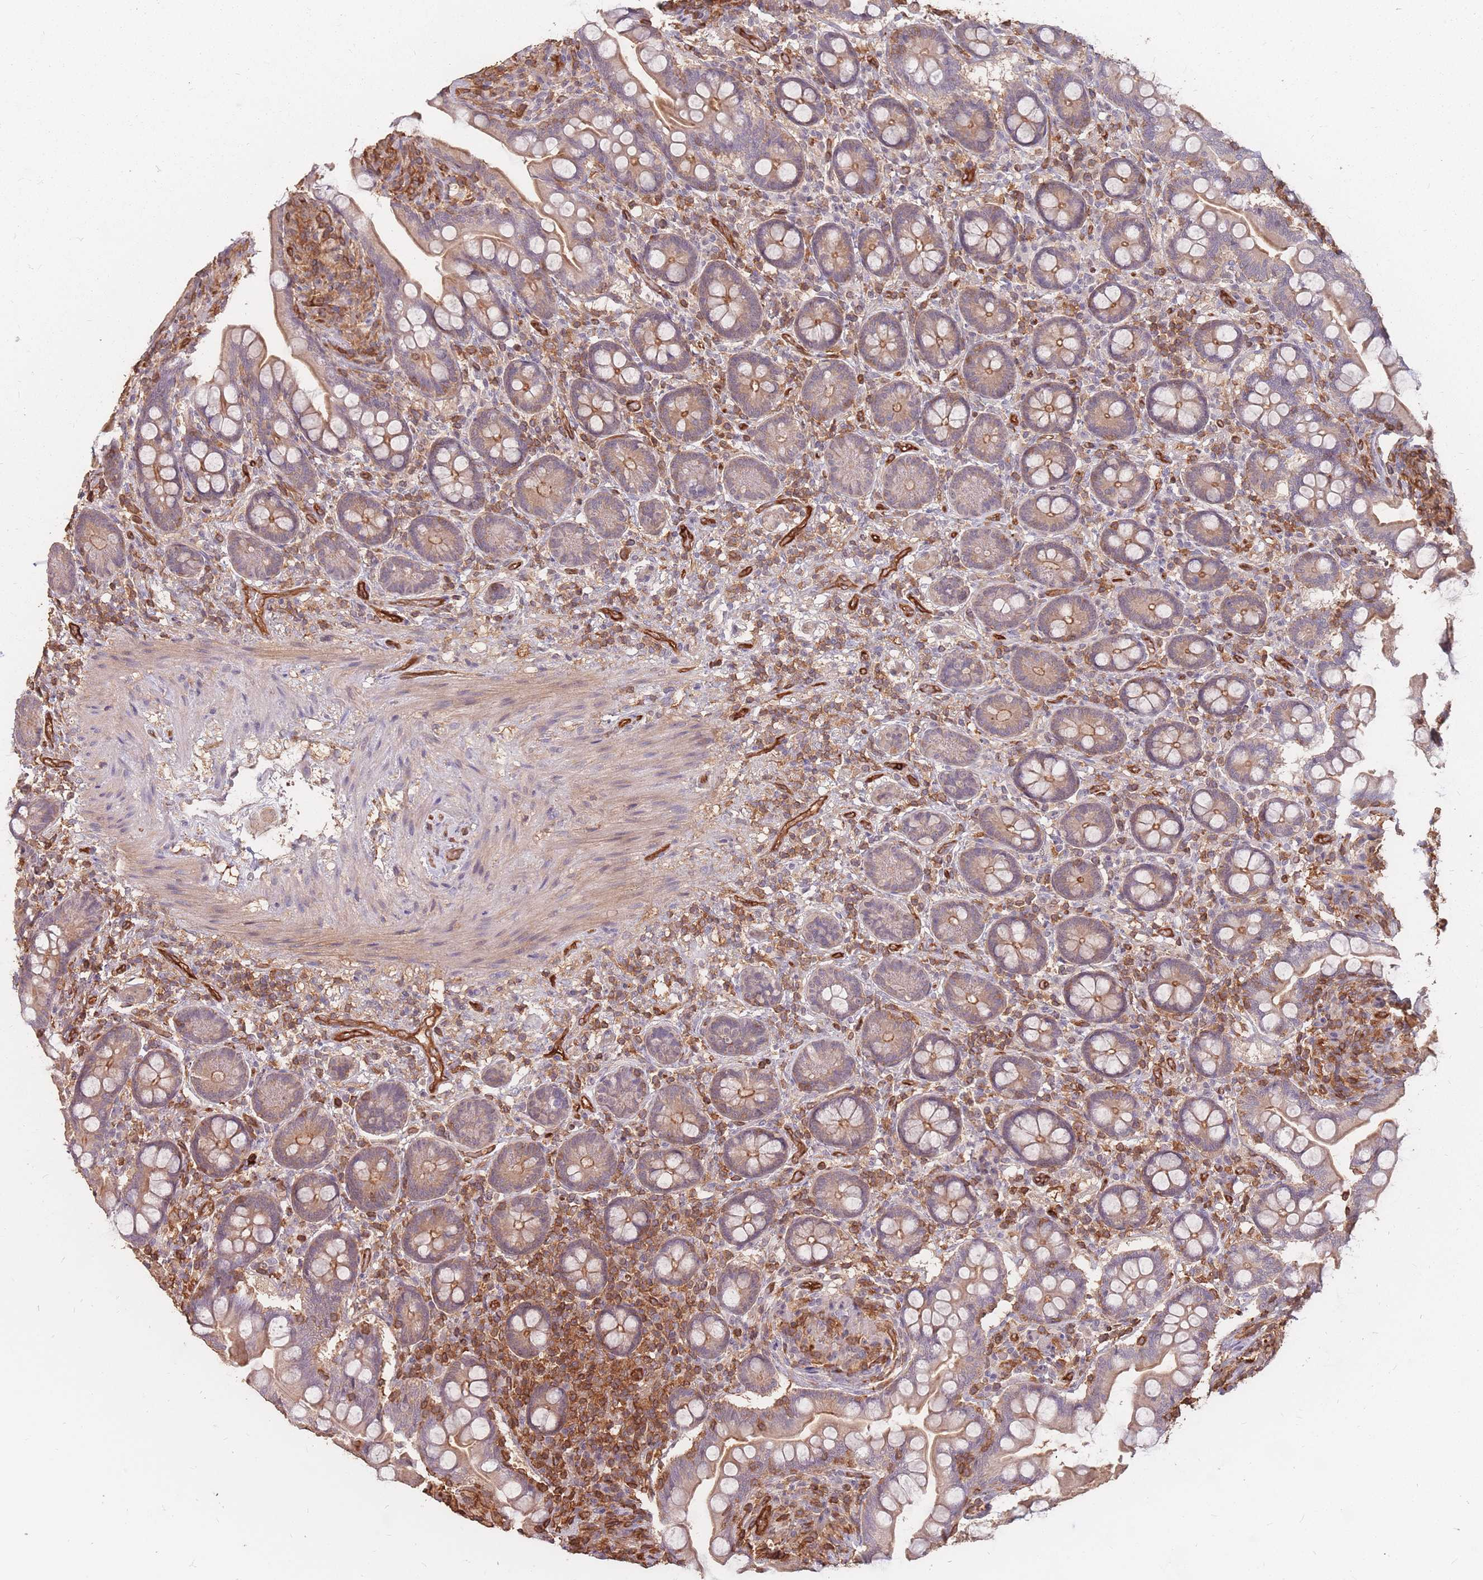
{"staining": {"intensity": "moderate", "quantity": "25%-75%", "location": "cytoplasmic/membranous"}, "tissue": "small intestine", "cell_type": "Glandular cells", "image_type": "normal", "snomed": [{"axis": "morphology", "description": "Normal tissue, NOS"}, {"axis": "topography", "description": "Small intestine"}], "caption": "Approximately 25%-75% of glandular cells in normal small intestine demonstrate moderate cytoplasmic/membranous protein expression as visualized by brown immunohistochemical staining.", "gene": "PLS3", "patient": {"sex": "female", "age": 64}}